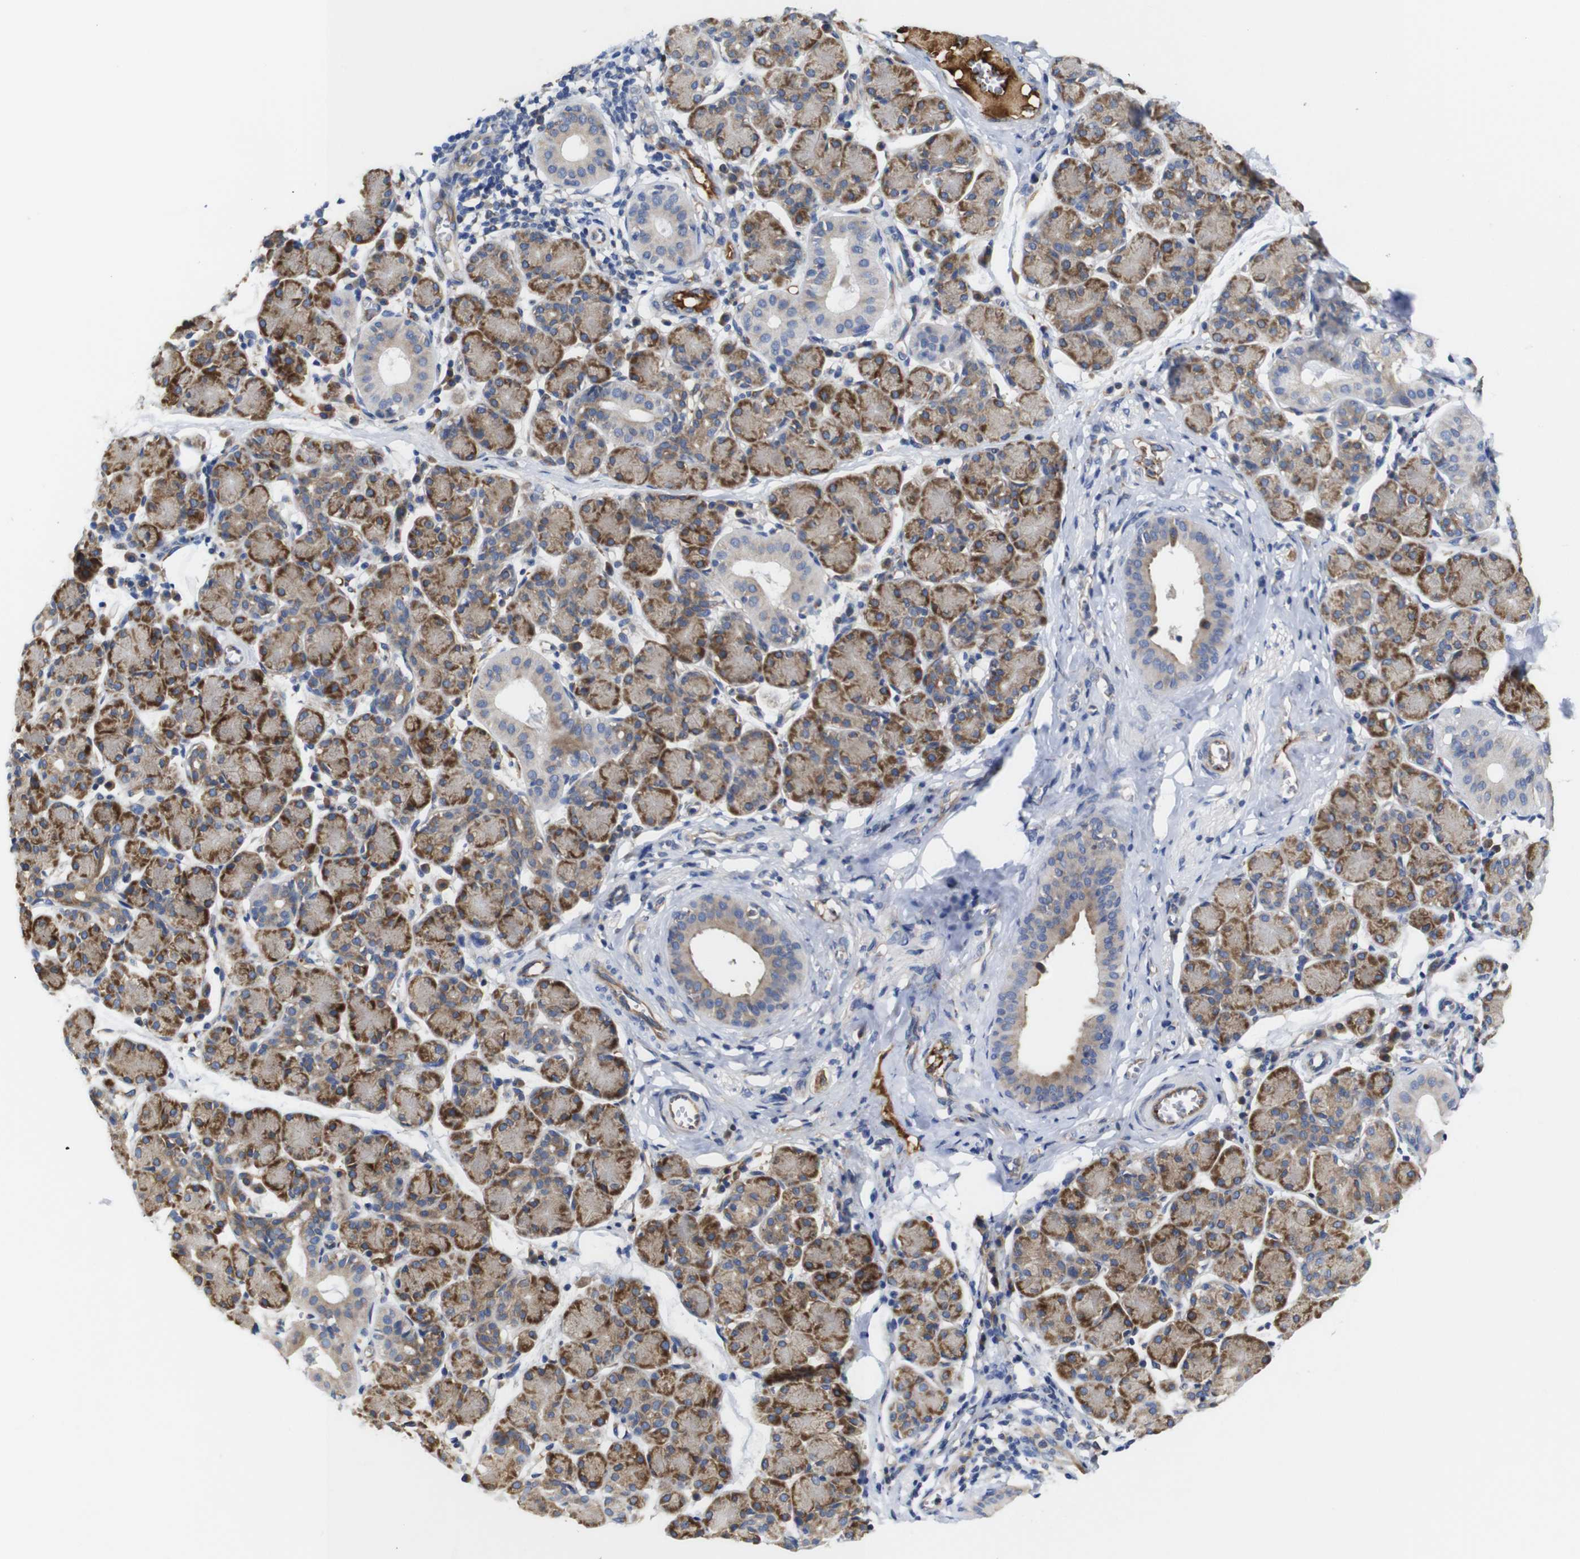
{"staining": {"intensity": "moderate", "quantity": ">75%", "location": "cytoplasmic/membranous"}, "tissue": "salivary gland", "cell_type": "Glandular cells", "image_type": "normal", "snomed": [{"axis": "morphology", "description": "Normal tissue, NOS"}, {"axis": "morphology", "description": "Inflammation, NOS"}, {"axis": "topography", "description": "Lymph node"}, {"axis": "topography", "description": "Salivary gland"}], "caption": "About >75% of glandular cells in unremarkable salivary gland exhibit moderate cytoplasmic/membranous protein expression as visualized by brown immunohistochemical staining.", "gene": "CLCC1", "patient": {"sex": "male", "age": 3}}